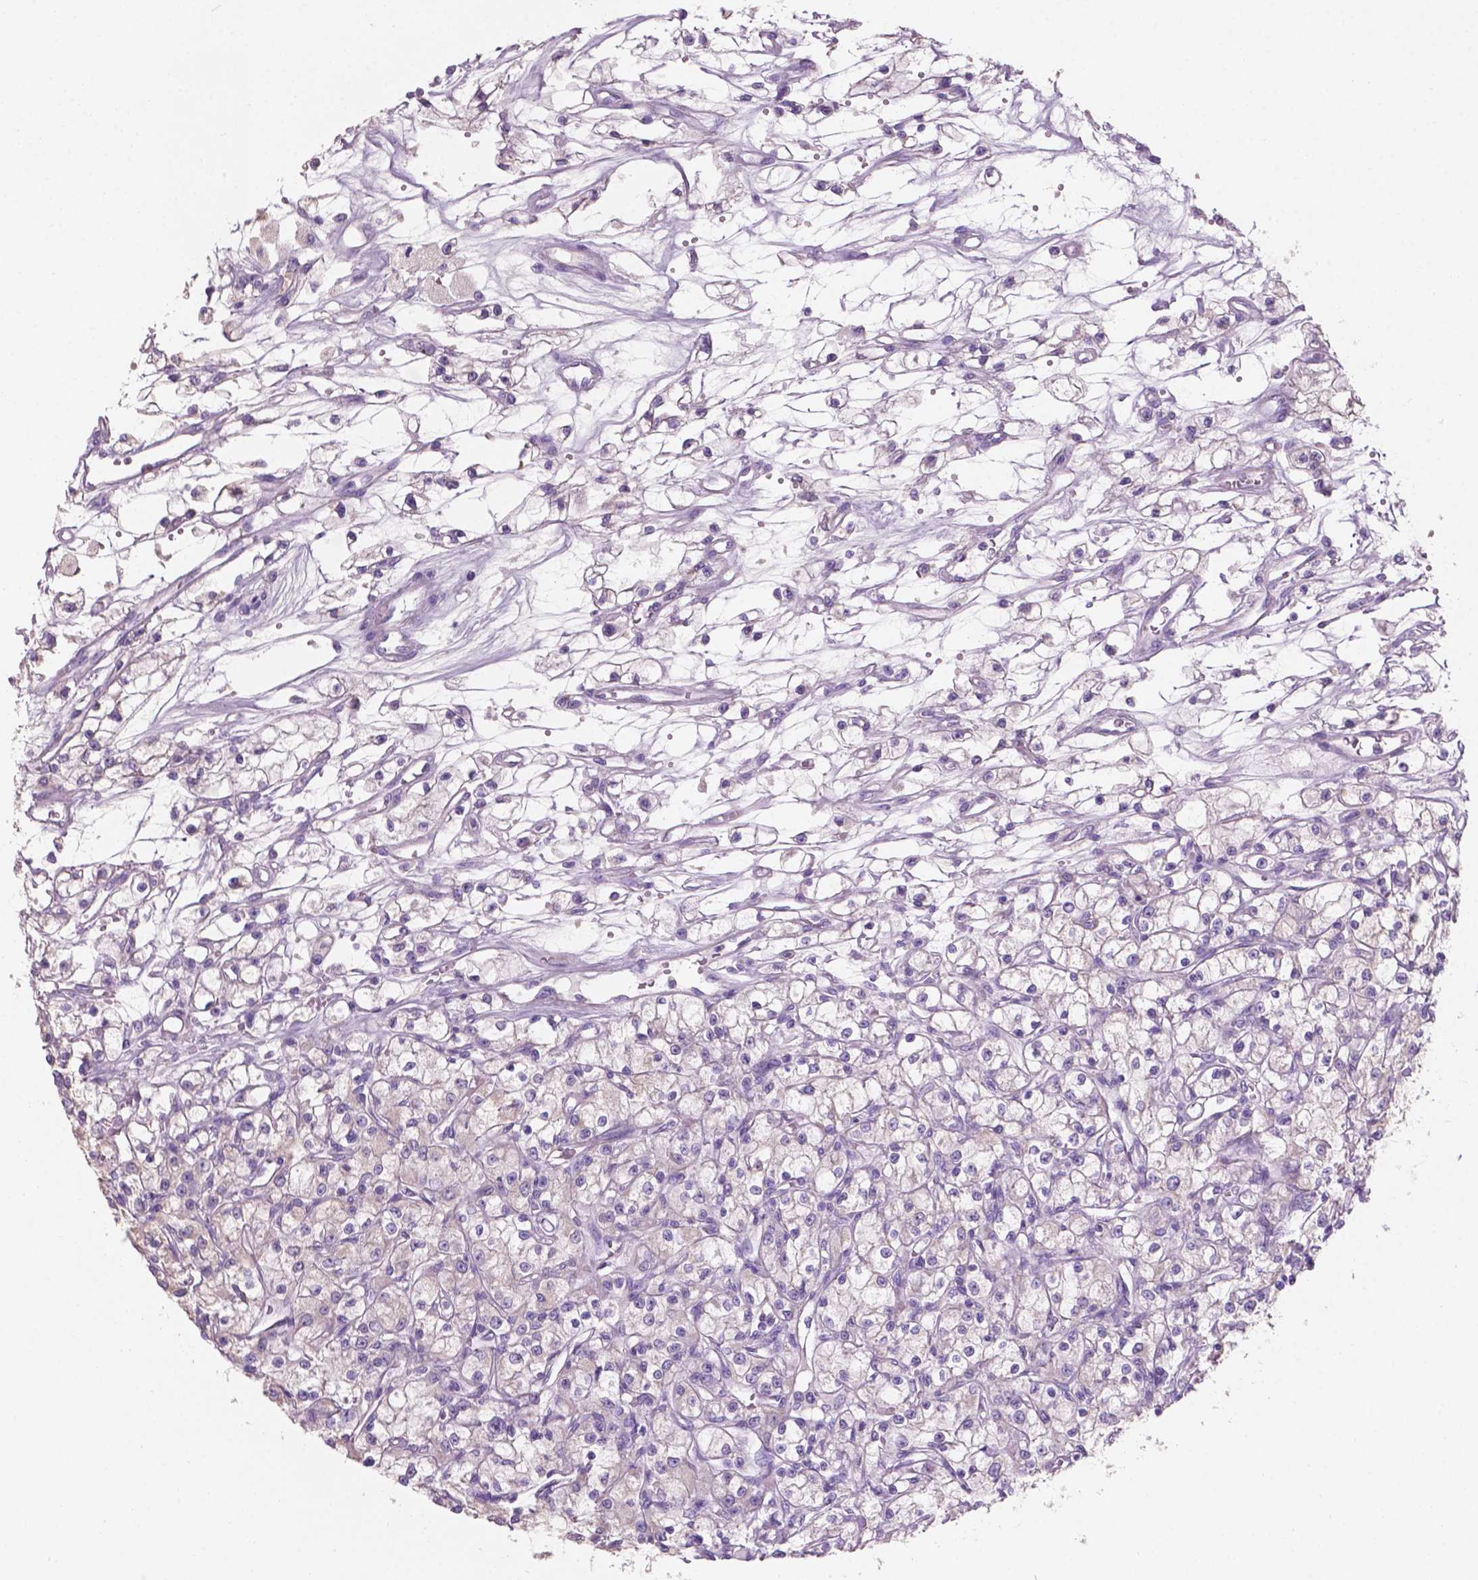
{"staining": {"intensity": "negative", "quantity": "none", "location": "none"}, "tissue": "renal cancer", "cell_type": "Tumor cells", "image_type": "cancer", "snomed": [{"axis": "morphology", "description": "Adenocarcinoma, NOS"}, {"axis": "topography", "description": "Kidney"}], "caption": "A photomicrograph of renal cancer stained for a protein shows no brown staining in tumor cells. (Brightfield microscopy of DAB immunohistochemistry (IHC) at high magnification).", "gene": "SBSN", "patient": {"sex": "female", "age": 59}}